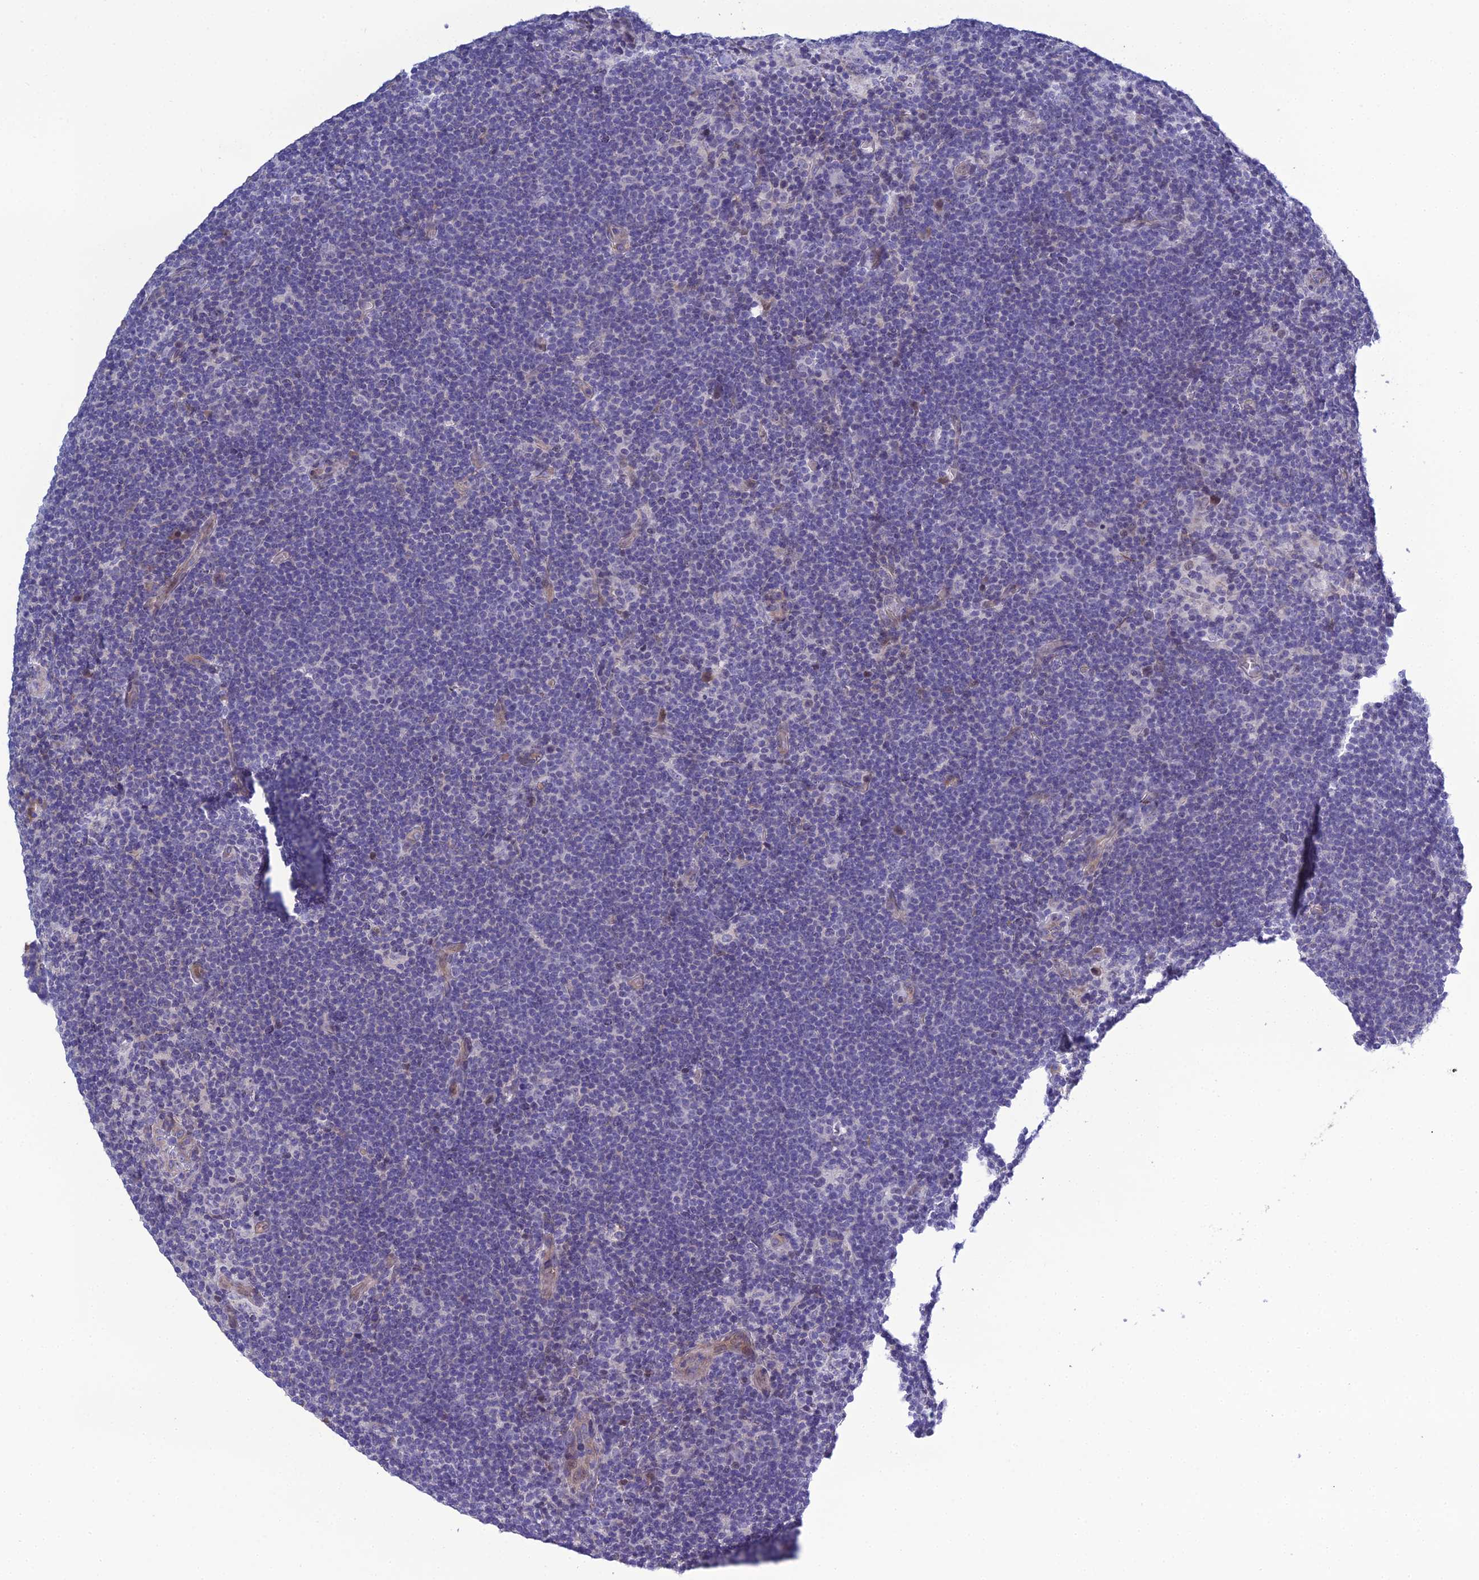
{"staining": {"intensity": "negative", "quantity": "none", "location": "none"}, "tissue": "lymphoma", "cell_type": "Tumor cells", "image_type": "cancer", "snomed": [{"axis": "morphology", "description": "Hodgkin's disease, NOS"}, {"axis": "topography", "description": "Lymph node"}], "caption": "Immunohistochemistry (IHC) of human lymphoma displays no expression in tumor cells.", "gene": "LZTS2", "patient": {"sex": "female", "age": 57}}